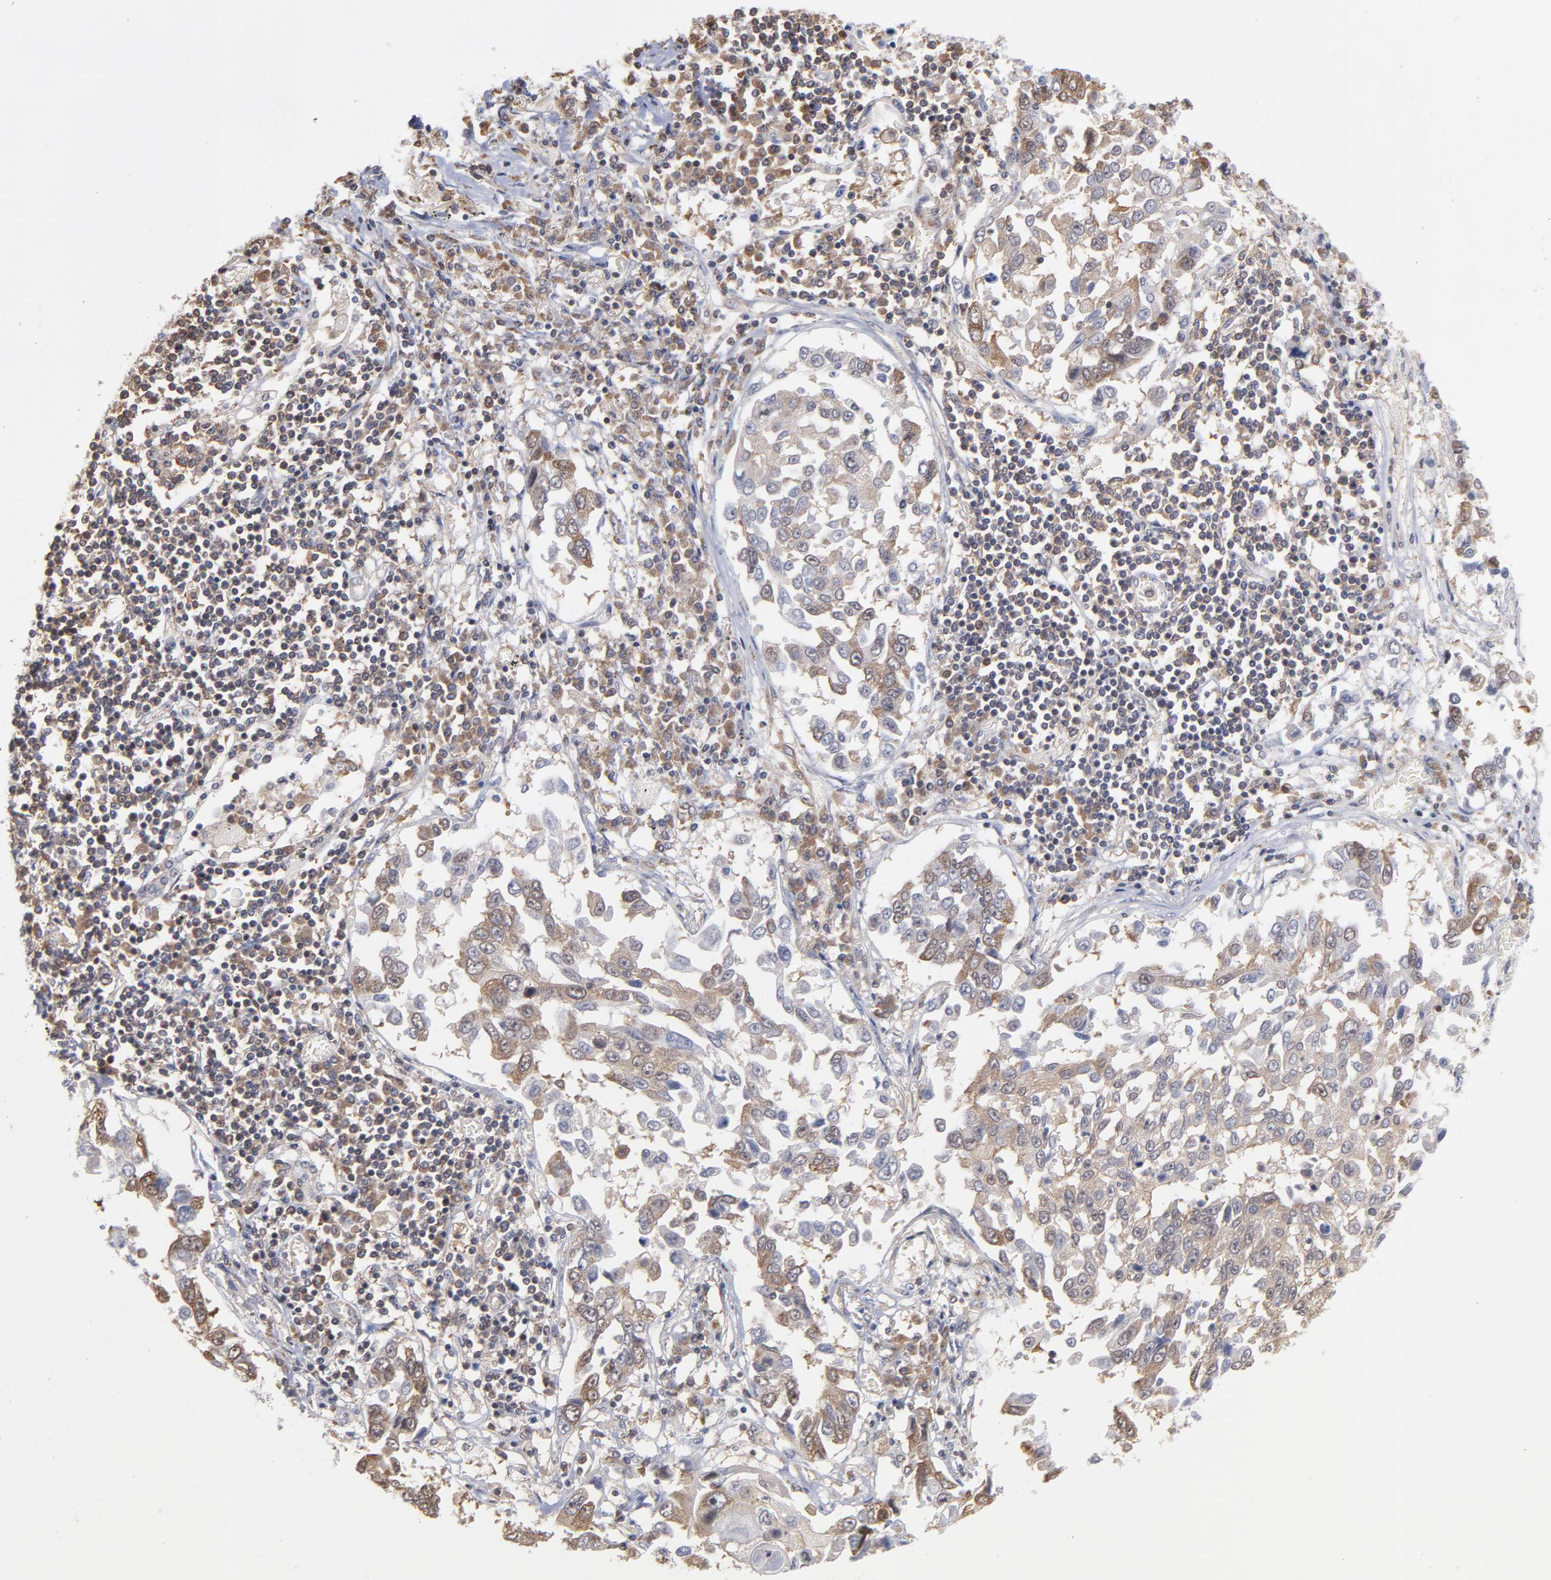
{"staining": {"intensity": "weak", "quantity": ">75%", "location": "cytoplasmic/membranous"}, "tissue": "lung cancer", "cell_type": "Tumor cells", "image_type": "cancer", "snomed": [{"axis": "morphology", "description": "Squamous cell carcinoma, NOS"}, {"axis": "topography", "description": "Lung"}], "caption": "High-power microscopy captured an IHC photomicrograph of squamous cell carcinoma (lung), revealing weak cytoplasmic/membranous expression in approximately >75% of tumor cells. (Stains: DAB in brown, nuclei in blue, Microscopy: brightfield microscopy at high magnification).", "gene": "MAPRE1", "patient": {"sex": "male", "age": 71}}